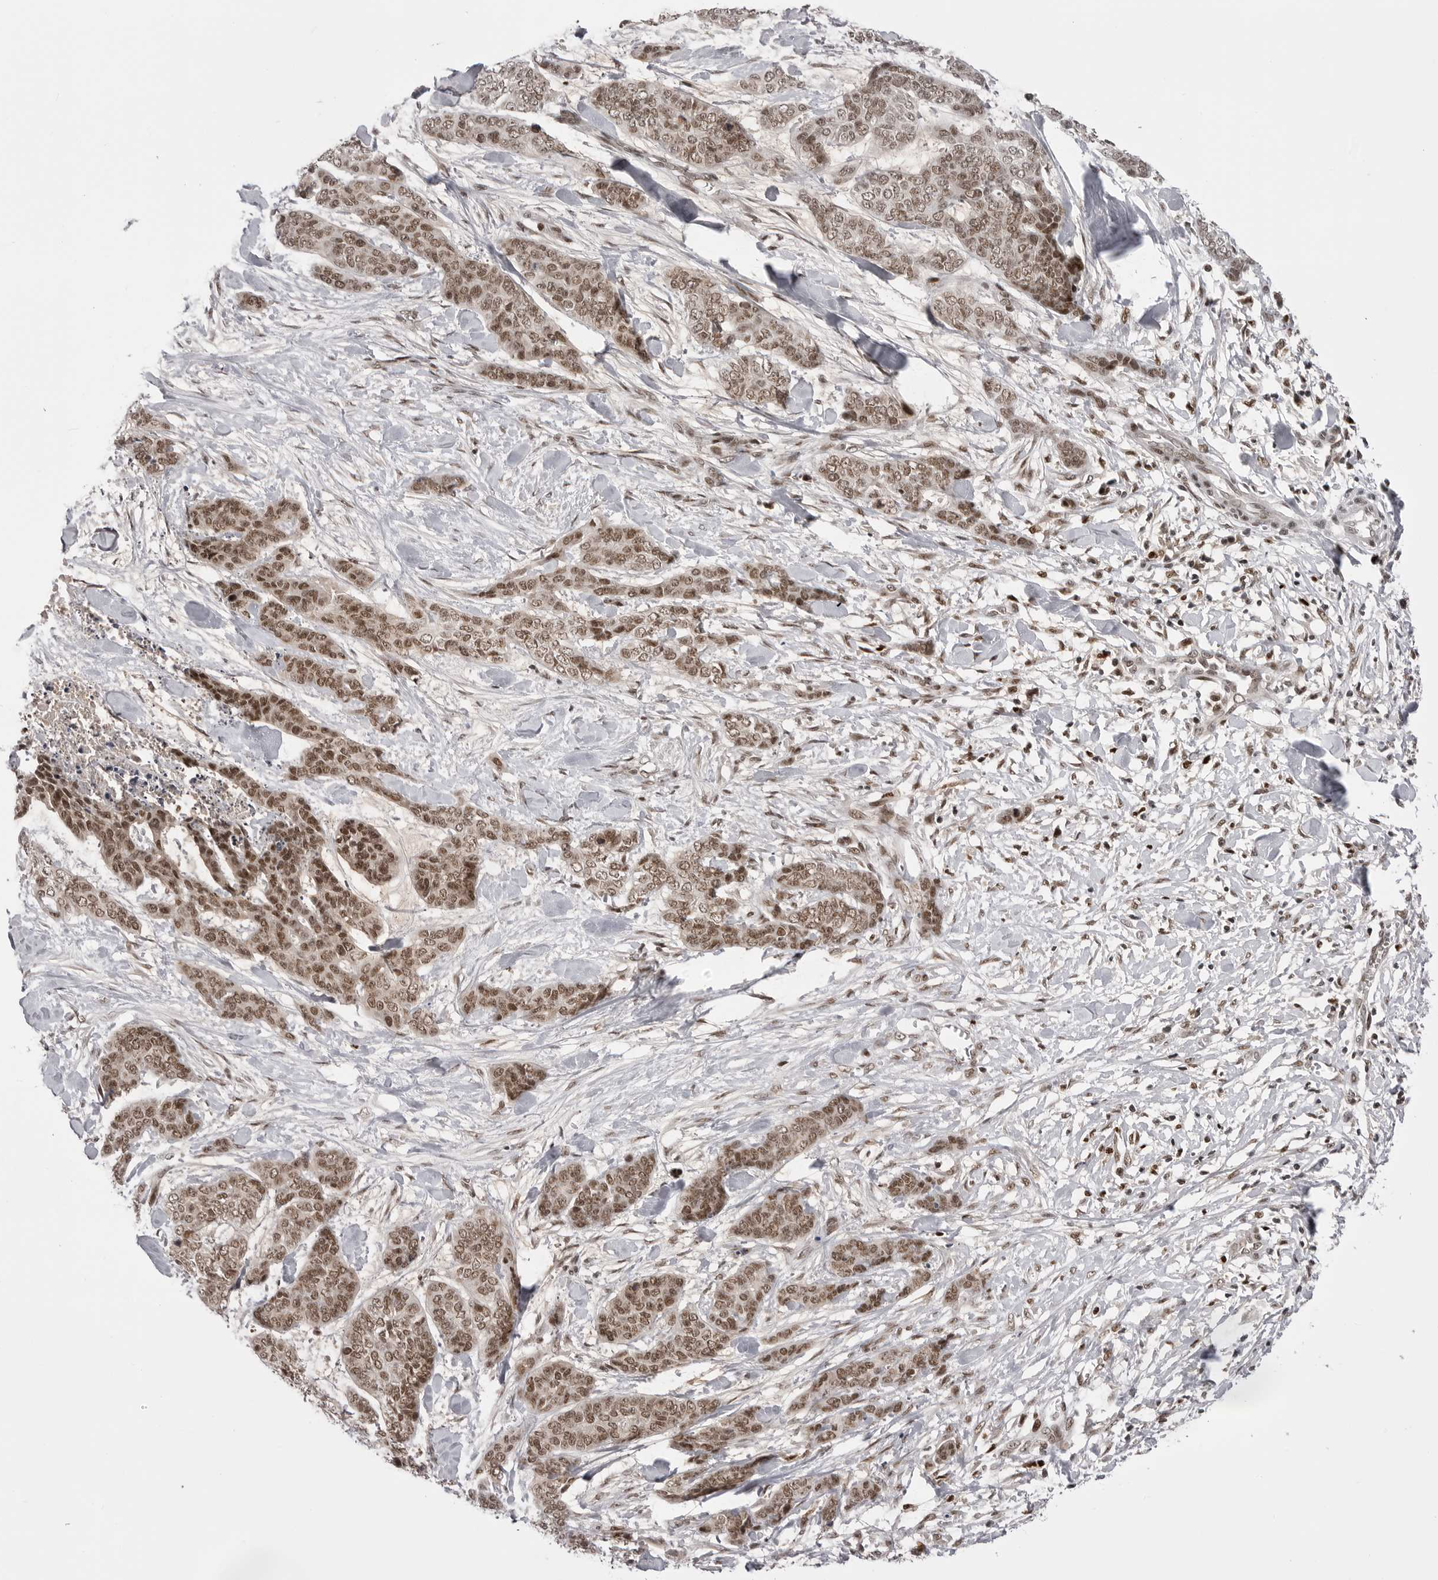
{"staining": {"intensity": "moderate", "quantity": ">75%", "location": "nuclear"}, "tissue": "skin cancer", "cell_type": "Tumor cells", "image_type": "cancer", "snomed": [{"axis": "morphology", "description": "Basal cell carcinoma"}, {"axis": "topography", "description": "Skin"}], "caption": "Human skin cancer (basal cell carcinoma) stained for a protein (brown) displays moderate nuclear positive expression in about >75% of tumor cells.", "gene": "PTK2B", "patient": {"sex": "female", "age": 64}}